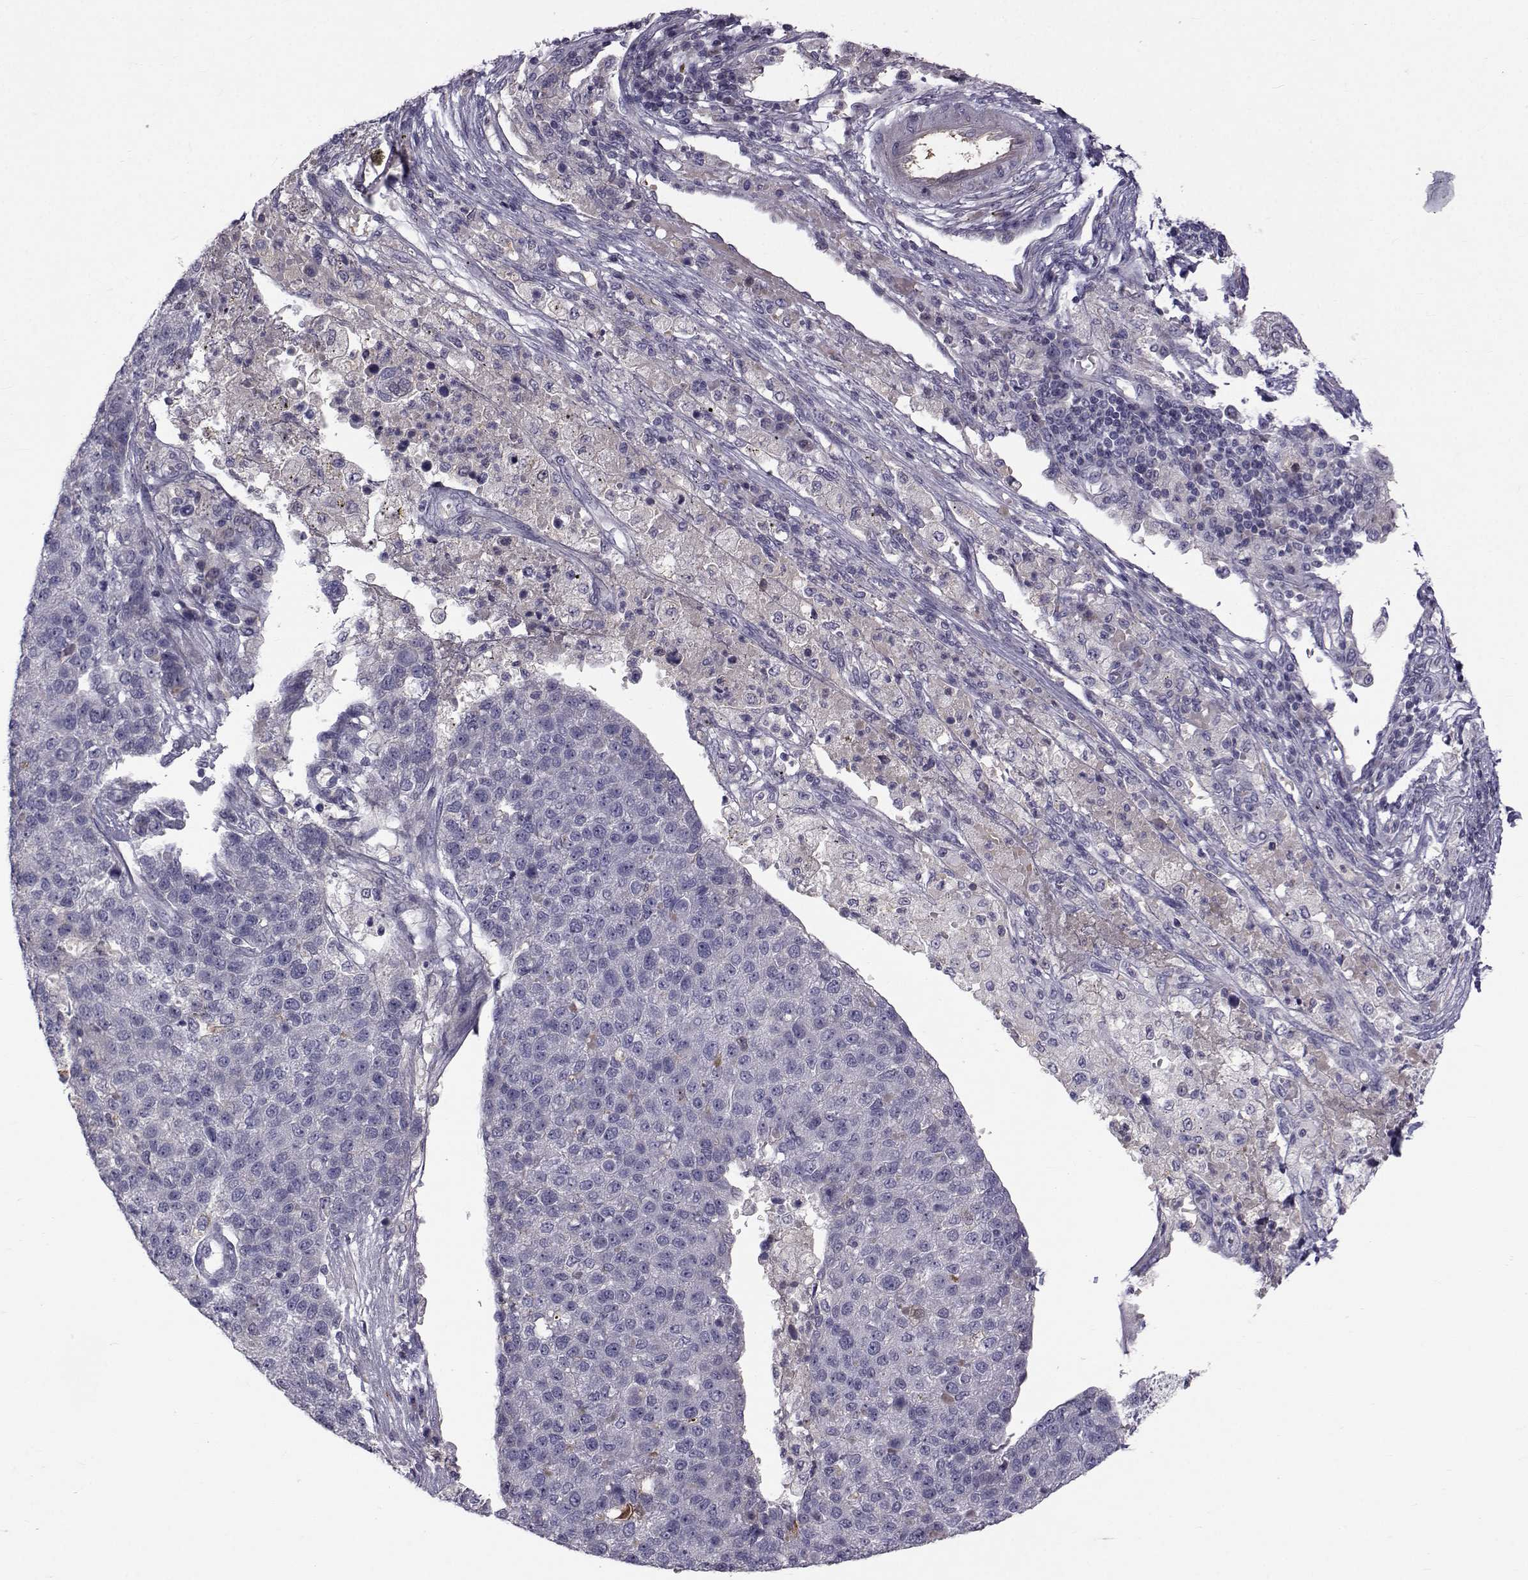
{"staining": {"intensity": "negative", "quantity": "none", "location": "none"}, "tissue": "pancreatic cancer", "cell_type": "Tumor cells", "image_type": "cancer", "snomed": [{"axis": "morphology", "description": "Adenocarcinoma, NOS"}, {"axis": "topography", "description": "Pancreas"}], "caption": "A histopathology image of human pancreatic cancer (adenocarcinoma) is negative for staining in tumor cells. (DAB IHC, high magnification).", "gene": "TNFRSF11B", "patient": {"sex": "female", "age": 61}}